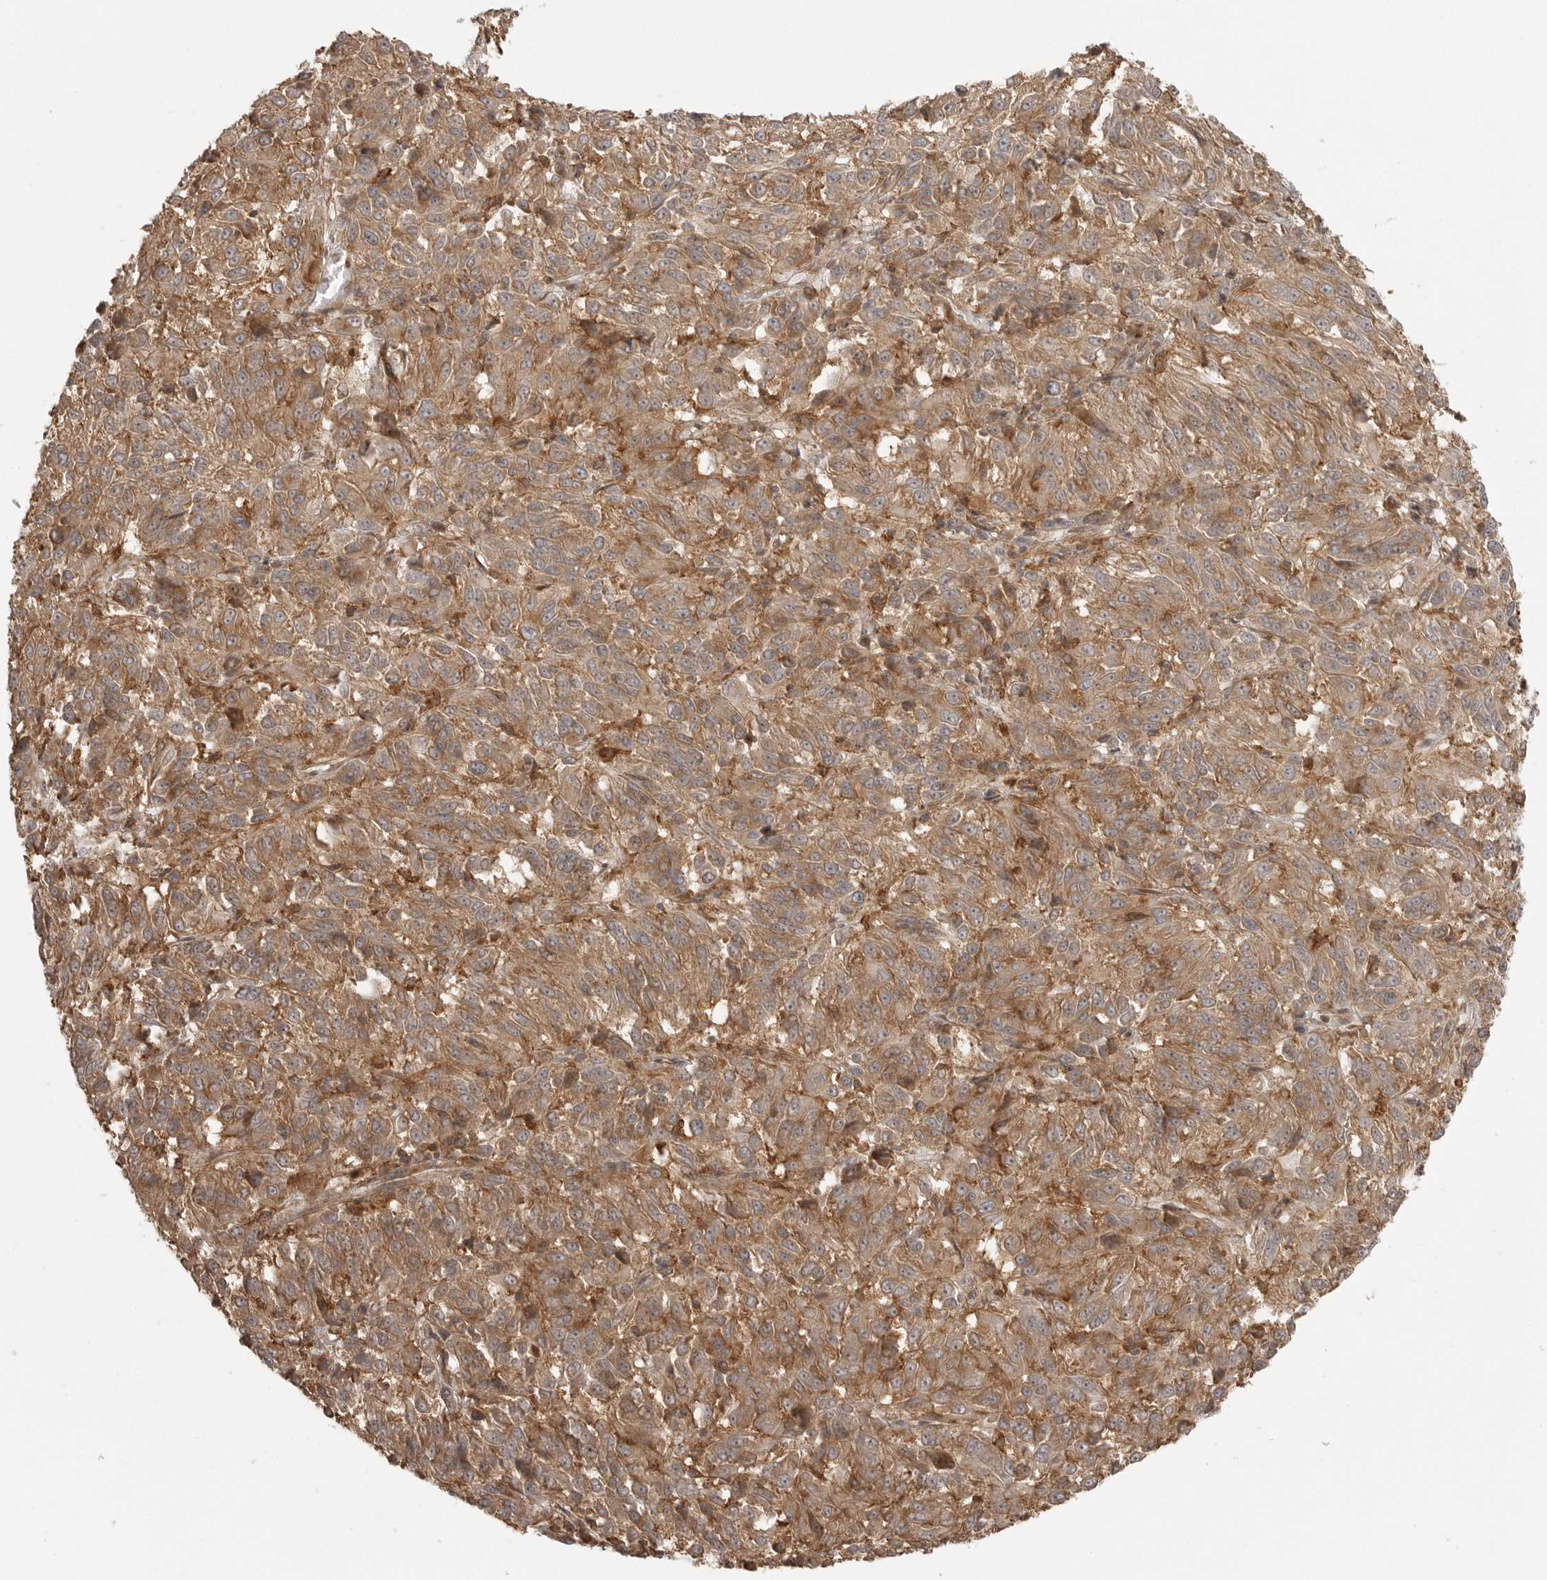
{"staining": {"intensity": "moderate", "quantity": ">75%", "location": "cytoplasmic/membranous"}, "tissue": "melanoma", "cell_type": "Tumor cells", "image_type": "cancer", "snomed": [{"axis": "morphology", "description": "Malignant melanoma, Metastatic site"}, {"axis": "topography", "description": "Lung"}], "caption": "Immunohistochemistry (IHC) (DAB (3,3'-diaminobenzidine)) staining of malignant melanoma (metastatic site) reveals moderate cytoplasmic/membranous protein staining in approximately >75% of tumor cells. The staining was performed using DAB to visualize the protein expression in brown, while the nuclei were stained in blue with hematoxylin (Magnification: 20x).", "gene": "FAT3", "patient": {"sex": "male", "age": 64}}